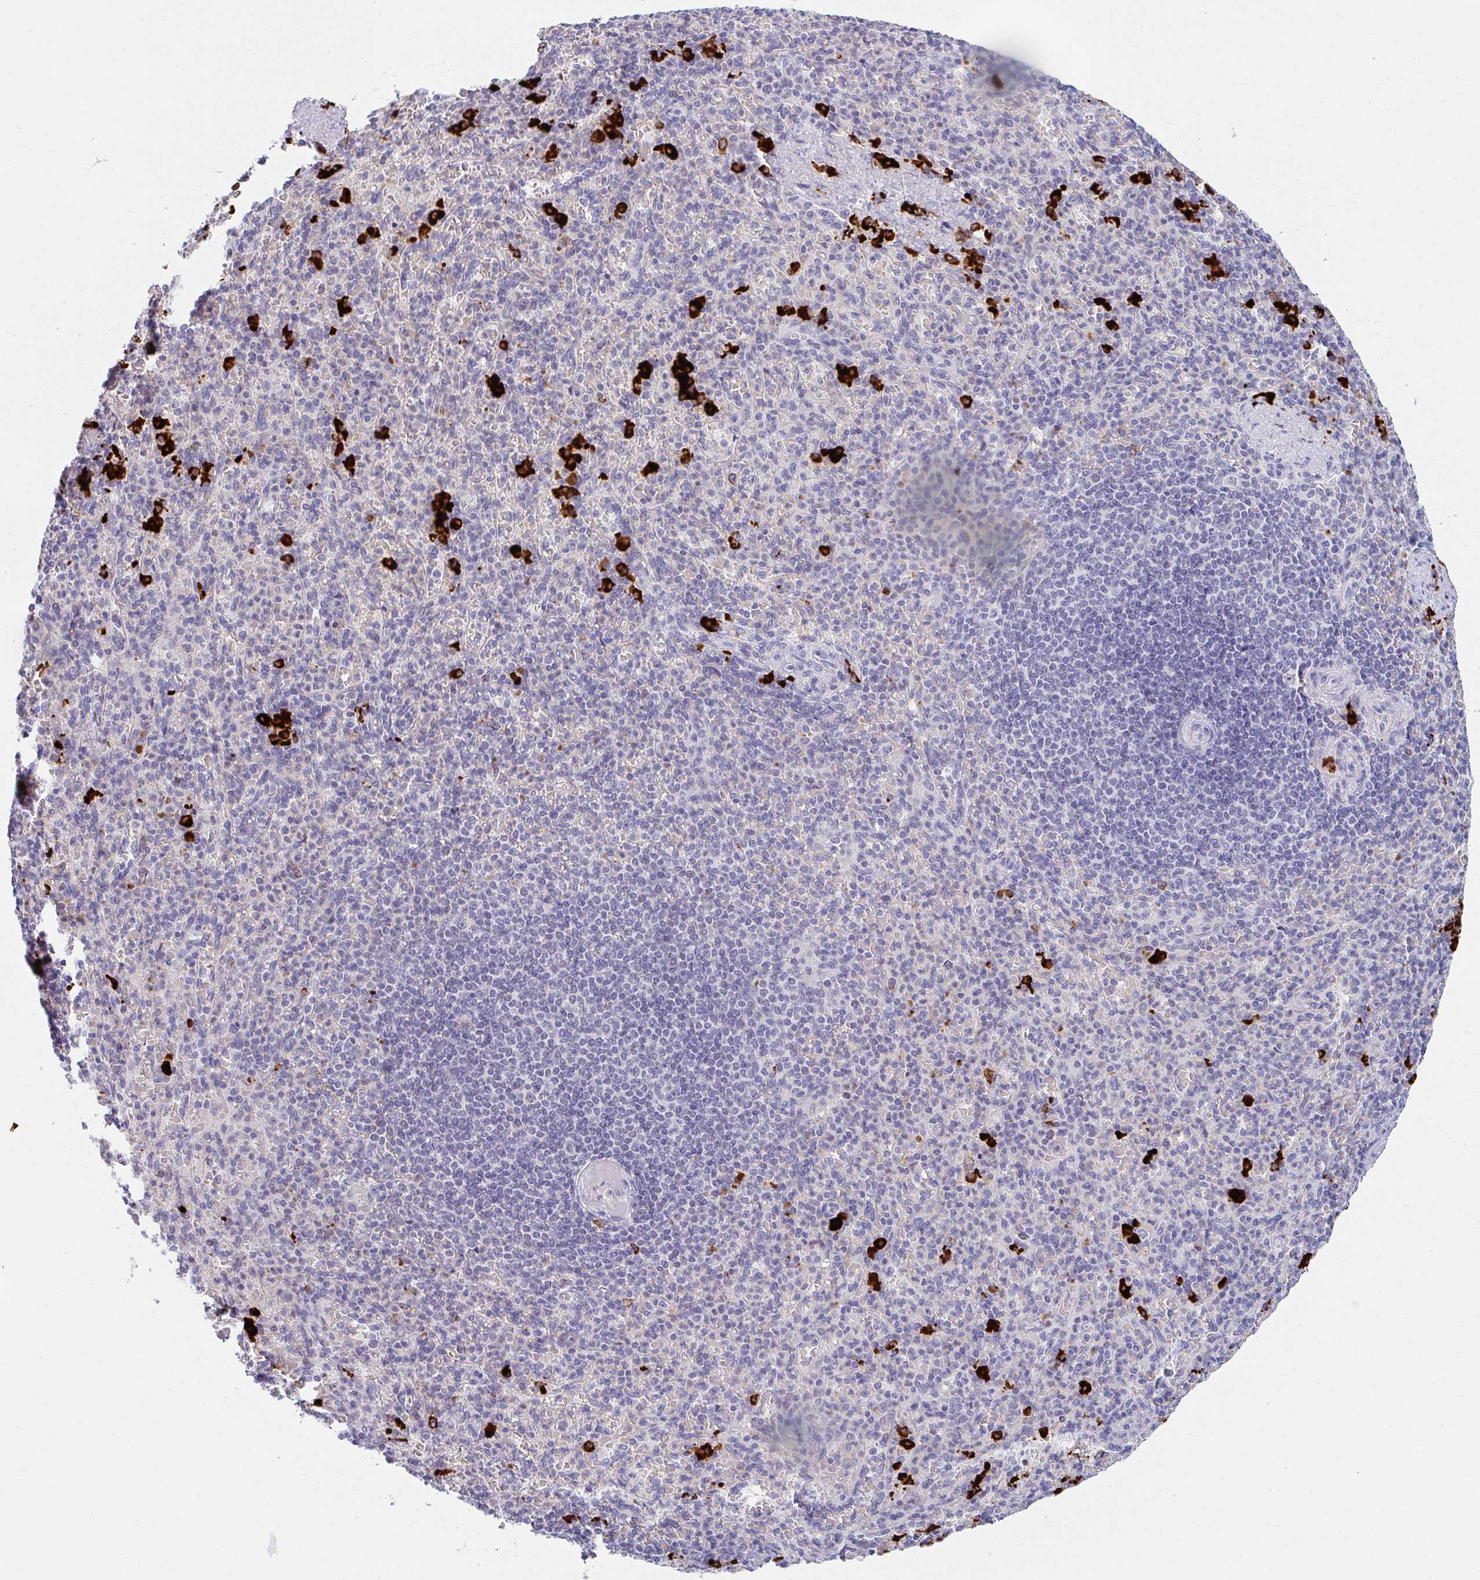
{"staining": {"intensity": "strong", "quantity": "<25%", "location": "cytoplasmic/membranous"}, "tissue": "spleen", "cell_type": "Cells in red pulp", "image_type": "normal", "snomed": [{"axis": "morphology", "description": "Normal tissue, NOS"}, {"axis": "topography", "description": "Spleen"}], "caption": "Immunohistochemistry of normal human spleen displays medium levels of strong cytoplasmic/membranous expression in approximately <25% of cells in red pulp. The staining was performed using DAB (3,3'-diaminobenzidine), with brown indicating positive protein expression. Nuclei are stained blue with hematoxylin.", "gene": "CACNA1S", "patient": {"sex": "female", "age": 74}}